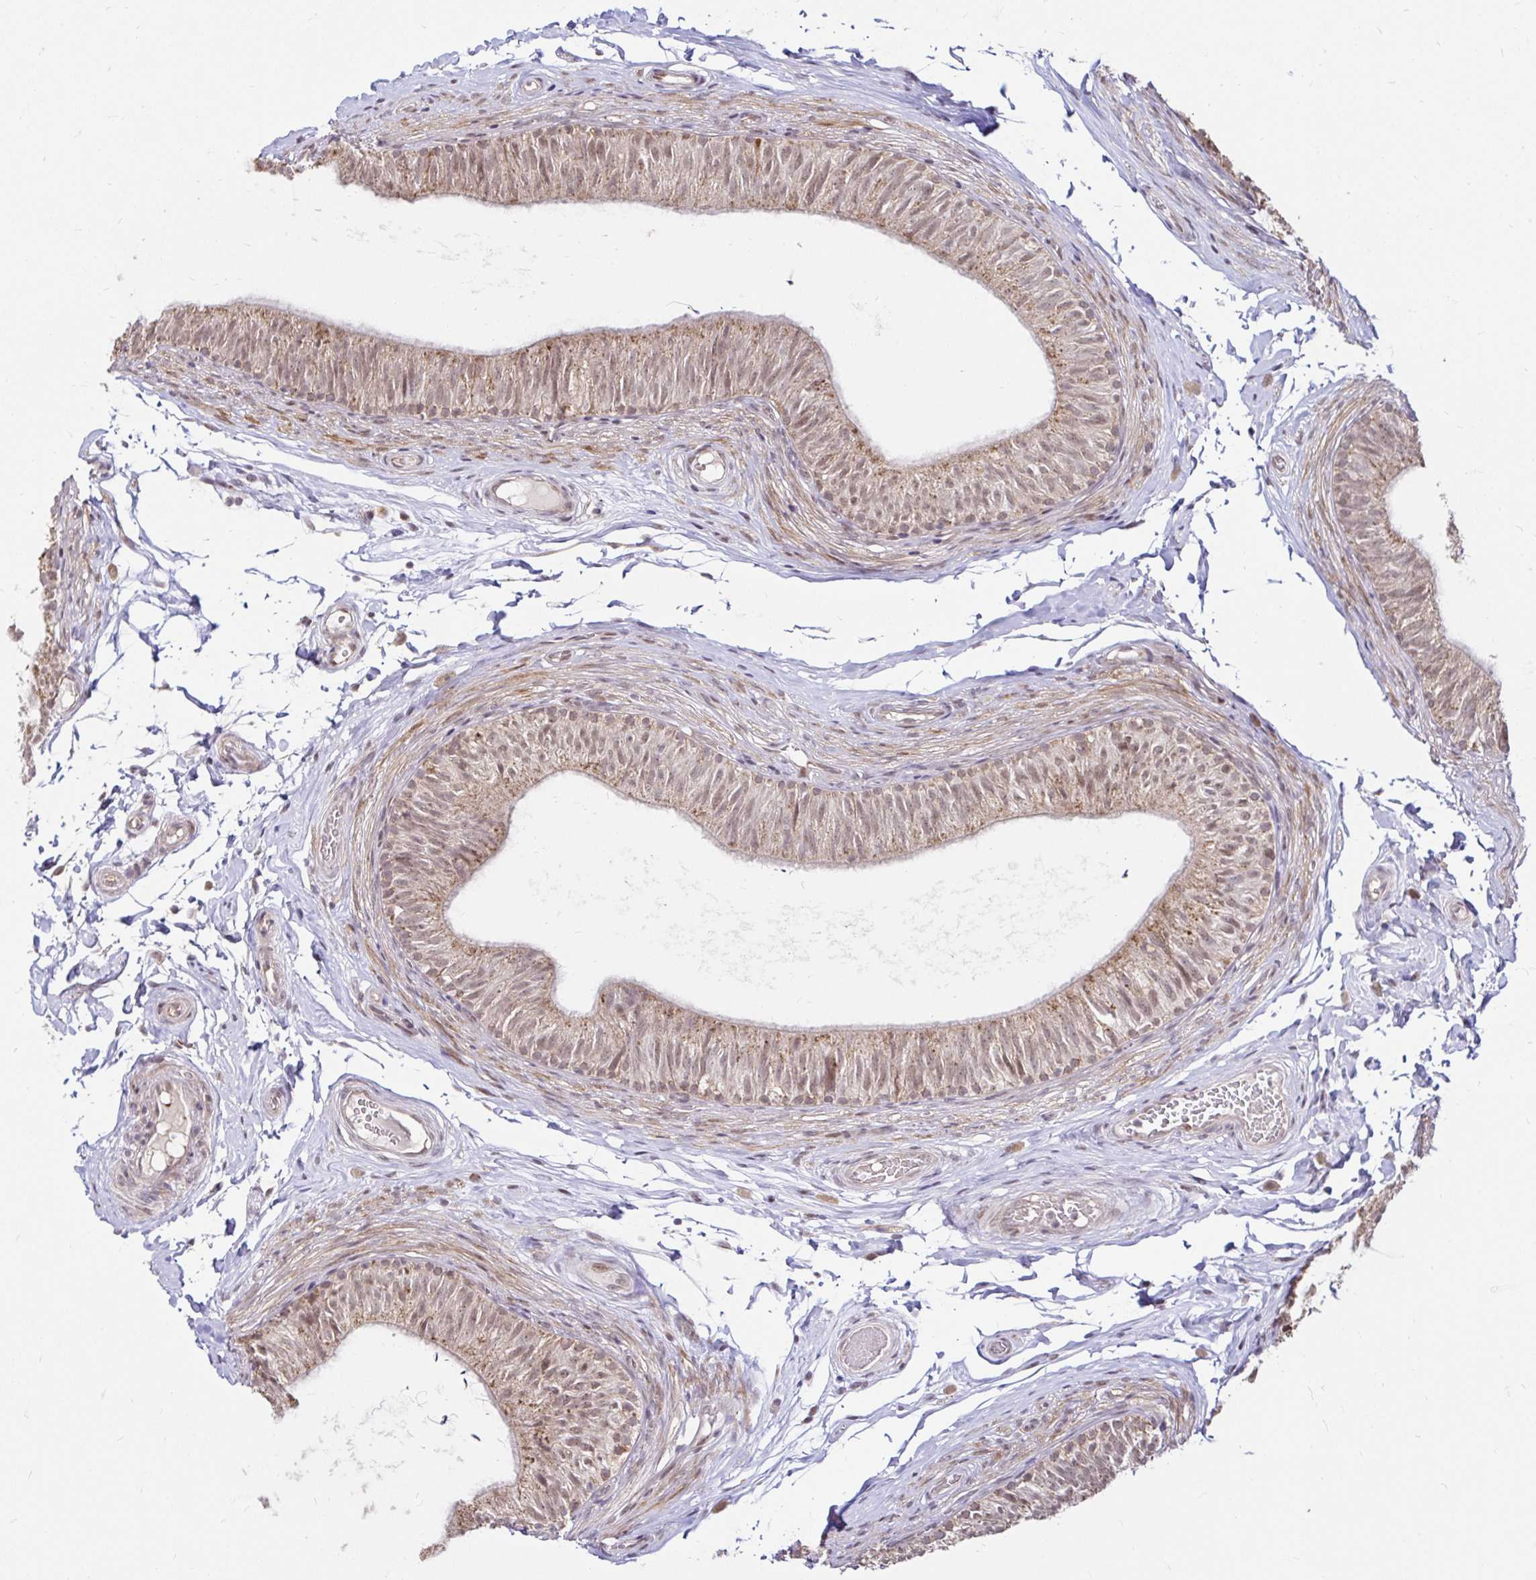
{"staining": {"intensity": "moderate", "quantity": ">75%", "location": "cytoplasmic/membranous,nuclear"}, "tissue": "epididymis", "cell_type": "Glandular cells", "image_type": "normal", "snomed": [{"axis": "morphology", "description": "Normal tissue, NOS"}, {"axis": "topography", "description": "Epididymis, spermatic cord, NOS"}, {"axis": "topography", "description": "Epididymis"}, {"axis": "topography", "description": "Peripheral nerve tissue"}], "caption": "Glandular cells reveal medium levels of moderate cytoplasmic/membranous,nuclear expression in about >75% of cells in normal epididymis.", "gene": "TIMM50", "patient": {"sex": "male", "age": 29}}